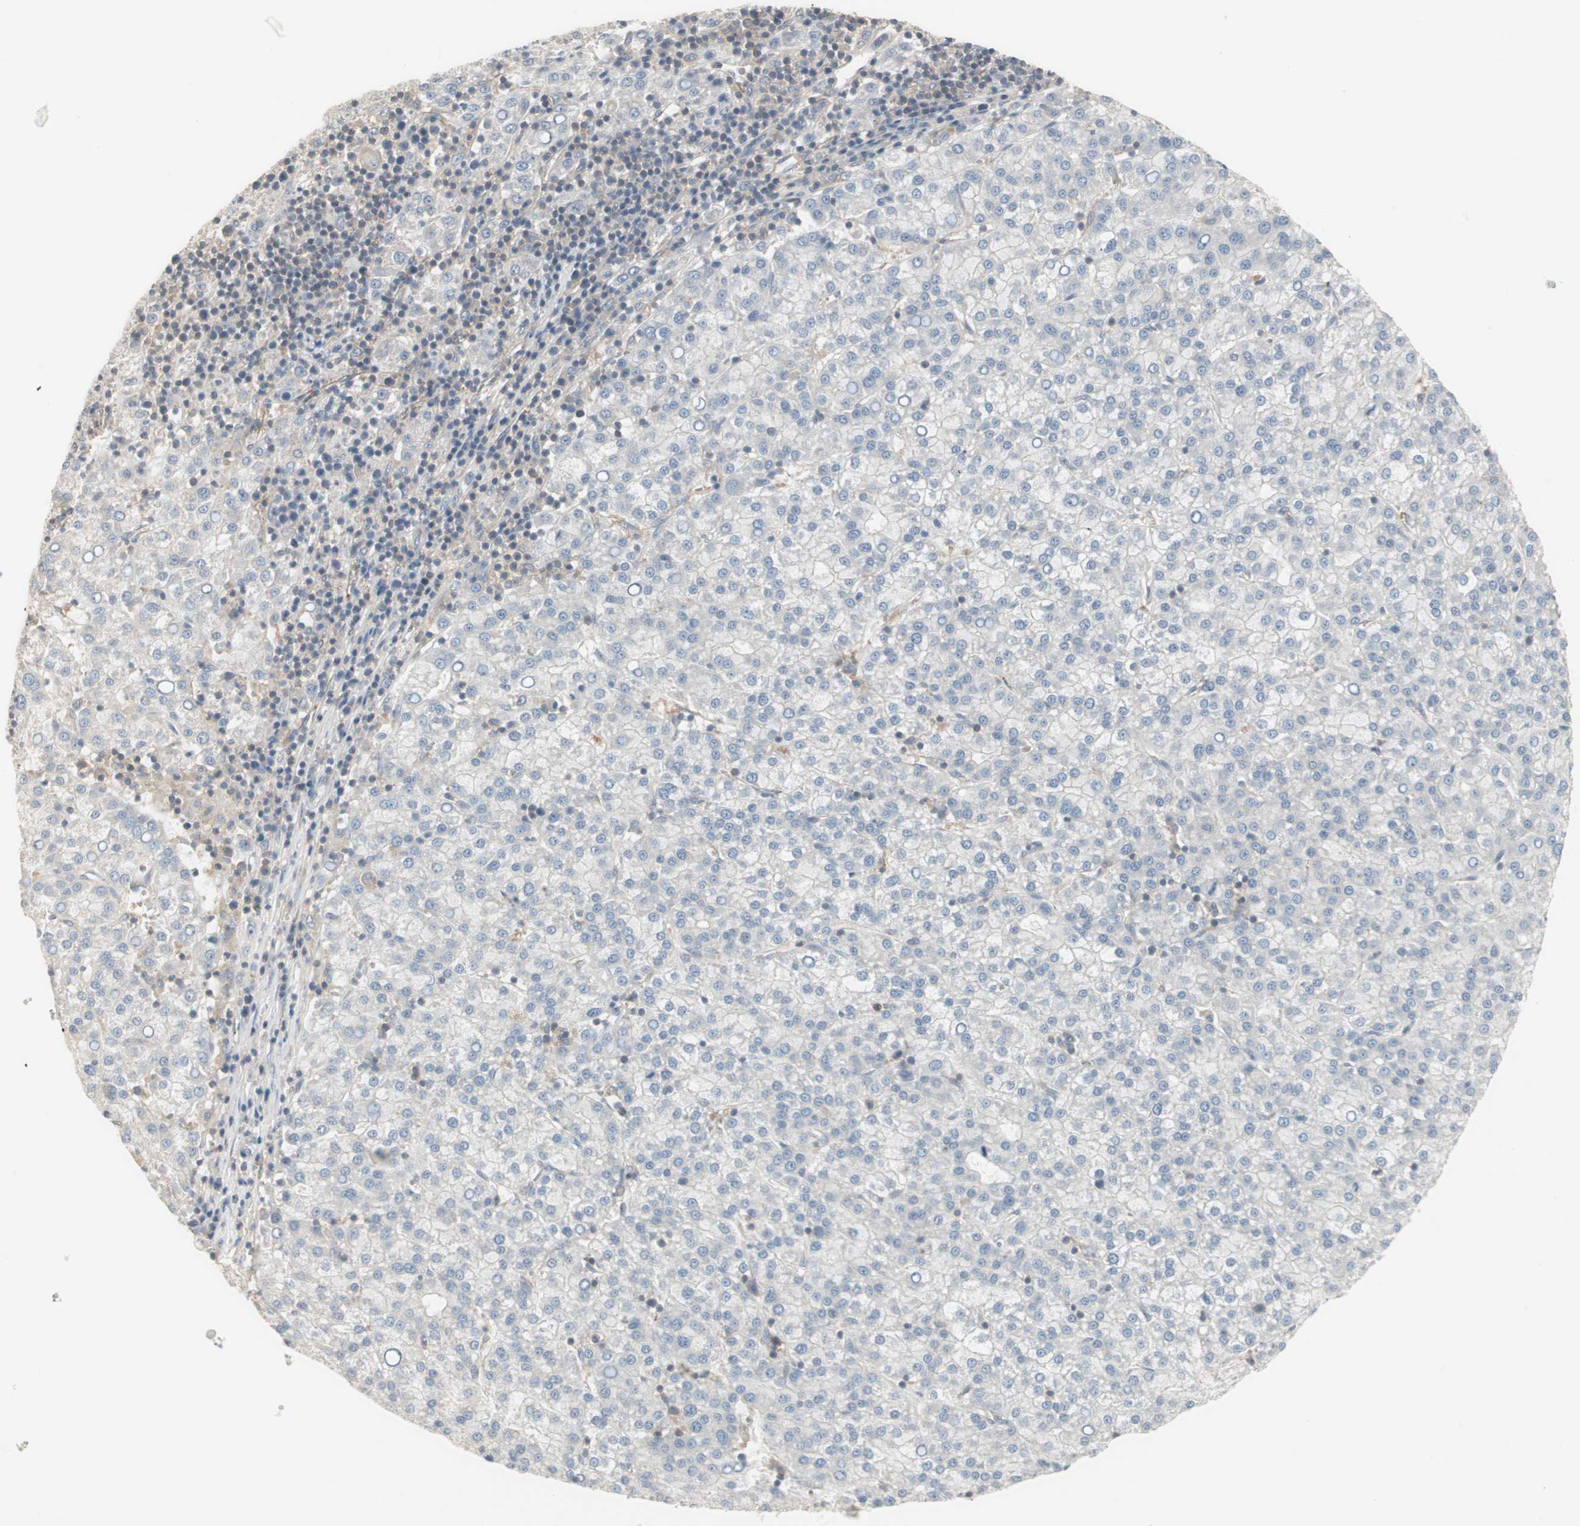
{"staining": {"intensity": "weak", "quantity": "<25%", "location": "cytoplasmic/membranous"}, "tissue": "liver cancer", "cell_type": "Tumor cells", "image_type": "cancer", "snomed": [{"axis": "morphology", "description": "Carcinoma, Hepatocellular, NOS"}, {"axis": "topography", "description": "Liver"}], "caption": "An immunohistochemistry (IHC) histopathology image of liver hepatocellular carcinoma is shown. There is no staining in tumor cells of liver hepatocellular carcinoma.", "gene": "ZFP36", "patient": {"sex": "female", "age": 58}}